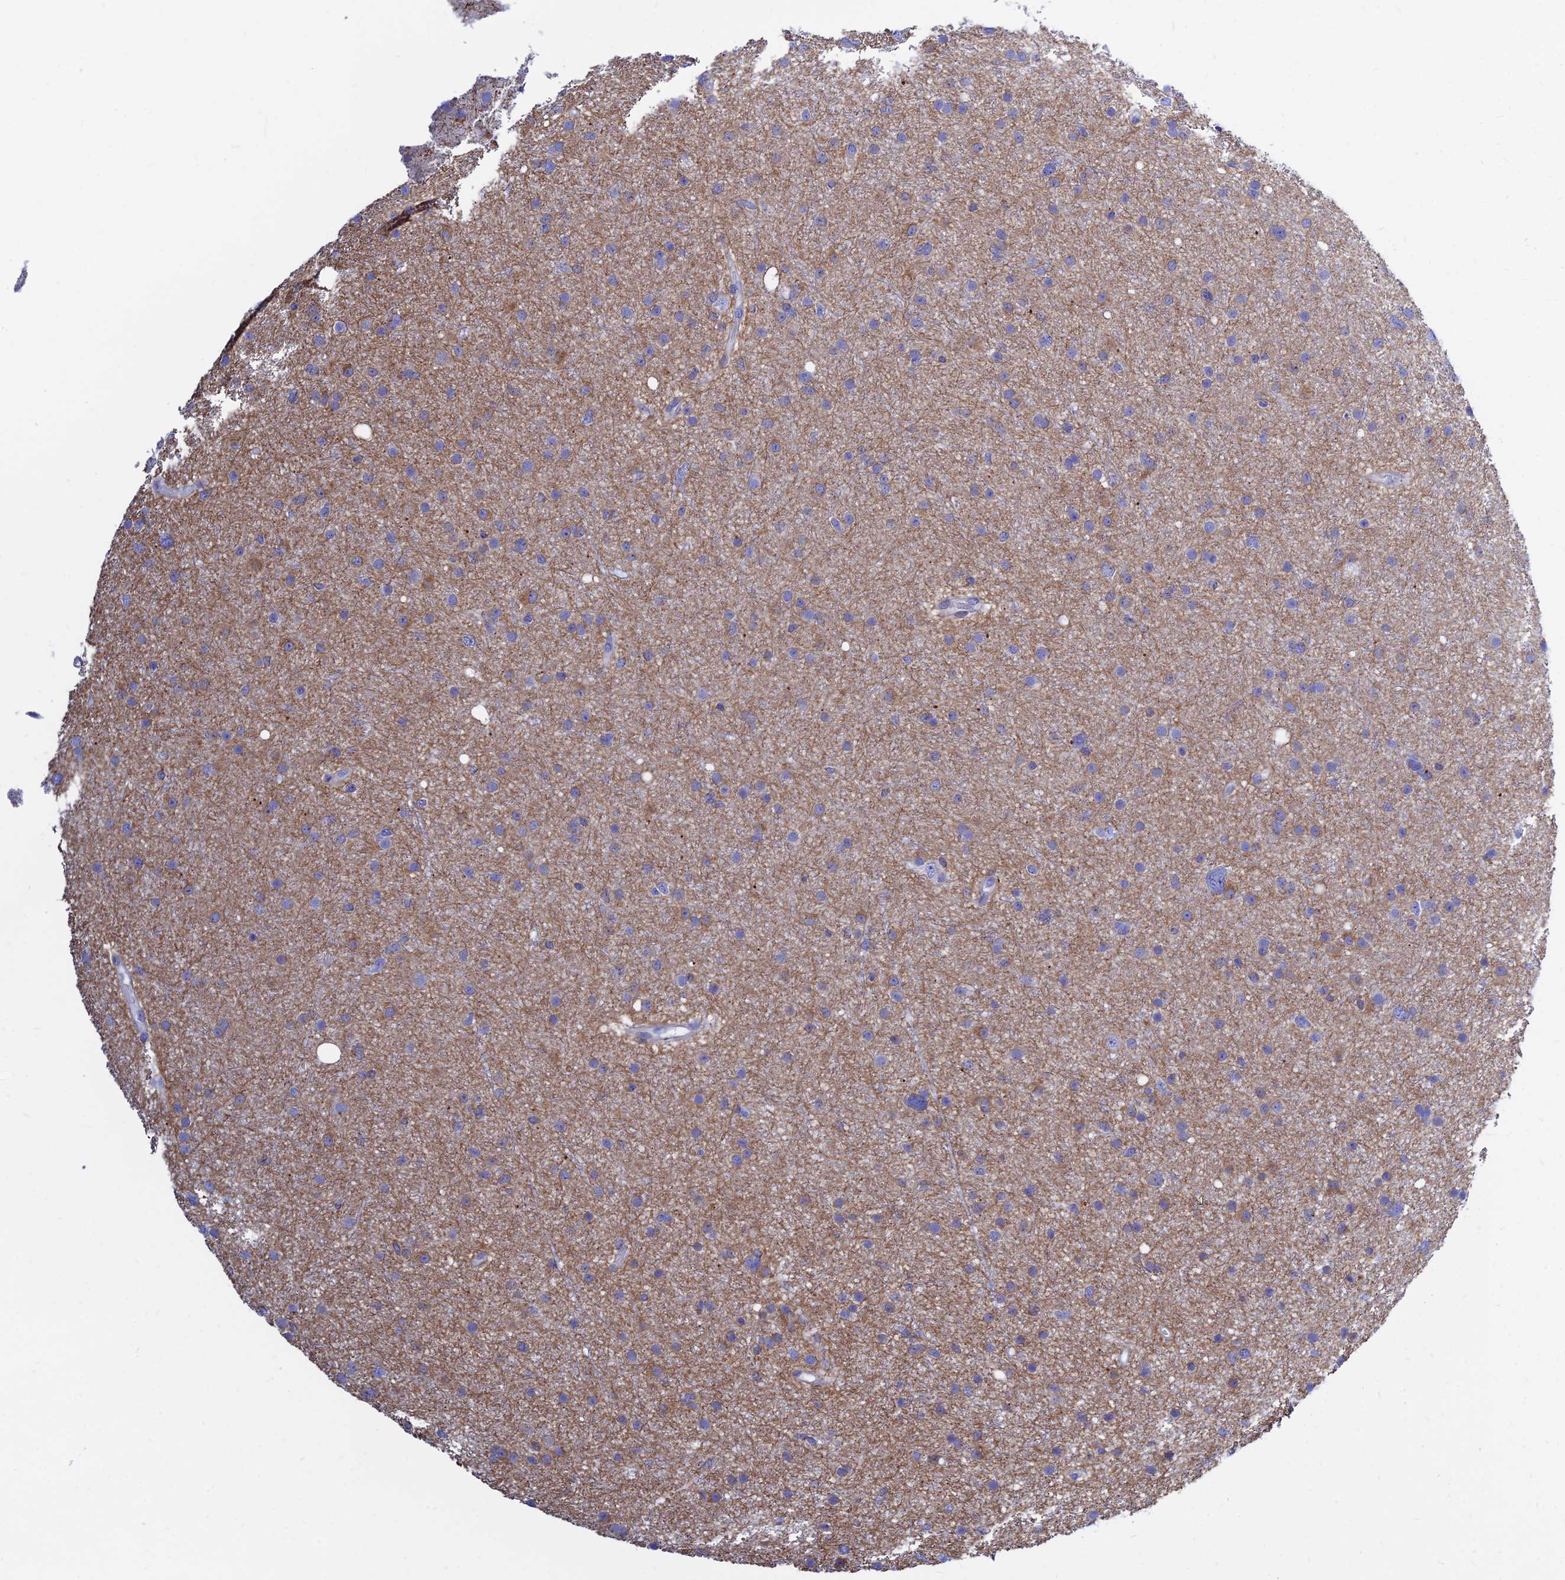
{"staining": {"intensity": "negative", "quantity": "none", "location": "none"}, "tissue": "glioma", "cell_type": "Tumor cells", "image_type": "cancer", "snomed": [{"axis": "morphology", "description": "Glioma, malignant, Low grade"}, {"axis": "topography", "description": "Cerebral cortex"}], "caption": "This photomicrograph is of malignant glioma (low-grade) stained with immunohistochemistry to label a protein in brown with the nuclei are counter-stained blue. There is no staining in tumor cells. (DAB immunohistochemistry with hematoxylin counter stain).", "gene": "MGST1", "patient": {"sex": "female", "age": 39}}